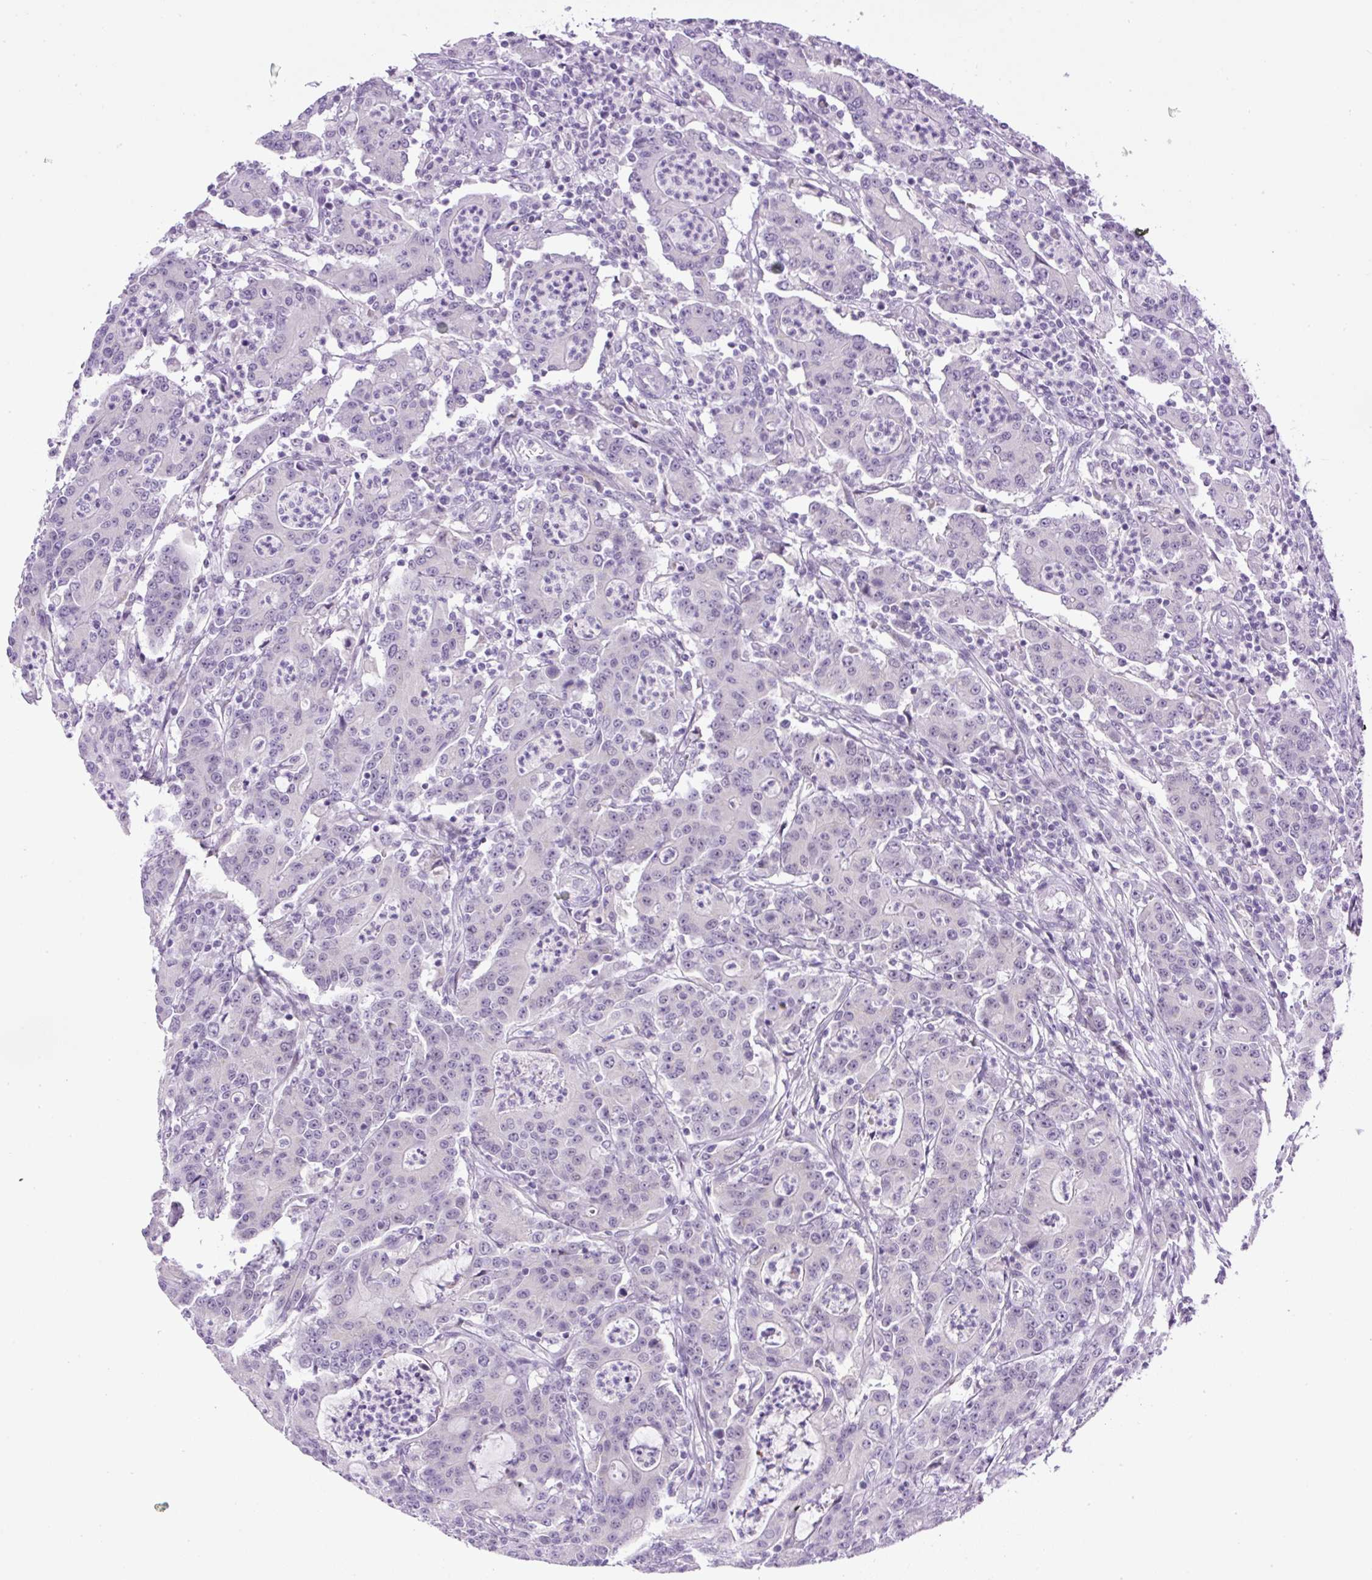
{"staining": {"intensity": "negative", "quantity": "none", "location": "none"}, "tissue": "colorectal cancer", "cell_type": "Tumor cells", "image_type": "cancer", "snomed": [{"axis": "morphology", "description": "Adenocarcinoma, NOS"}, {"axis": "topography", "description": "Colon"}], "caption": "There is no significant expression in tumor cells of adenocarcinoma (colorectal).", "gene": "RHBDD2", "patient": {"sex": "male", "age": 83}}